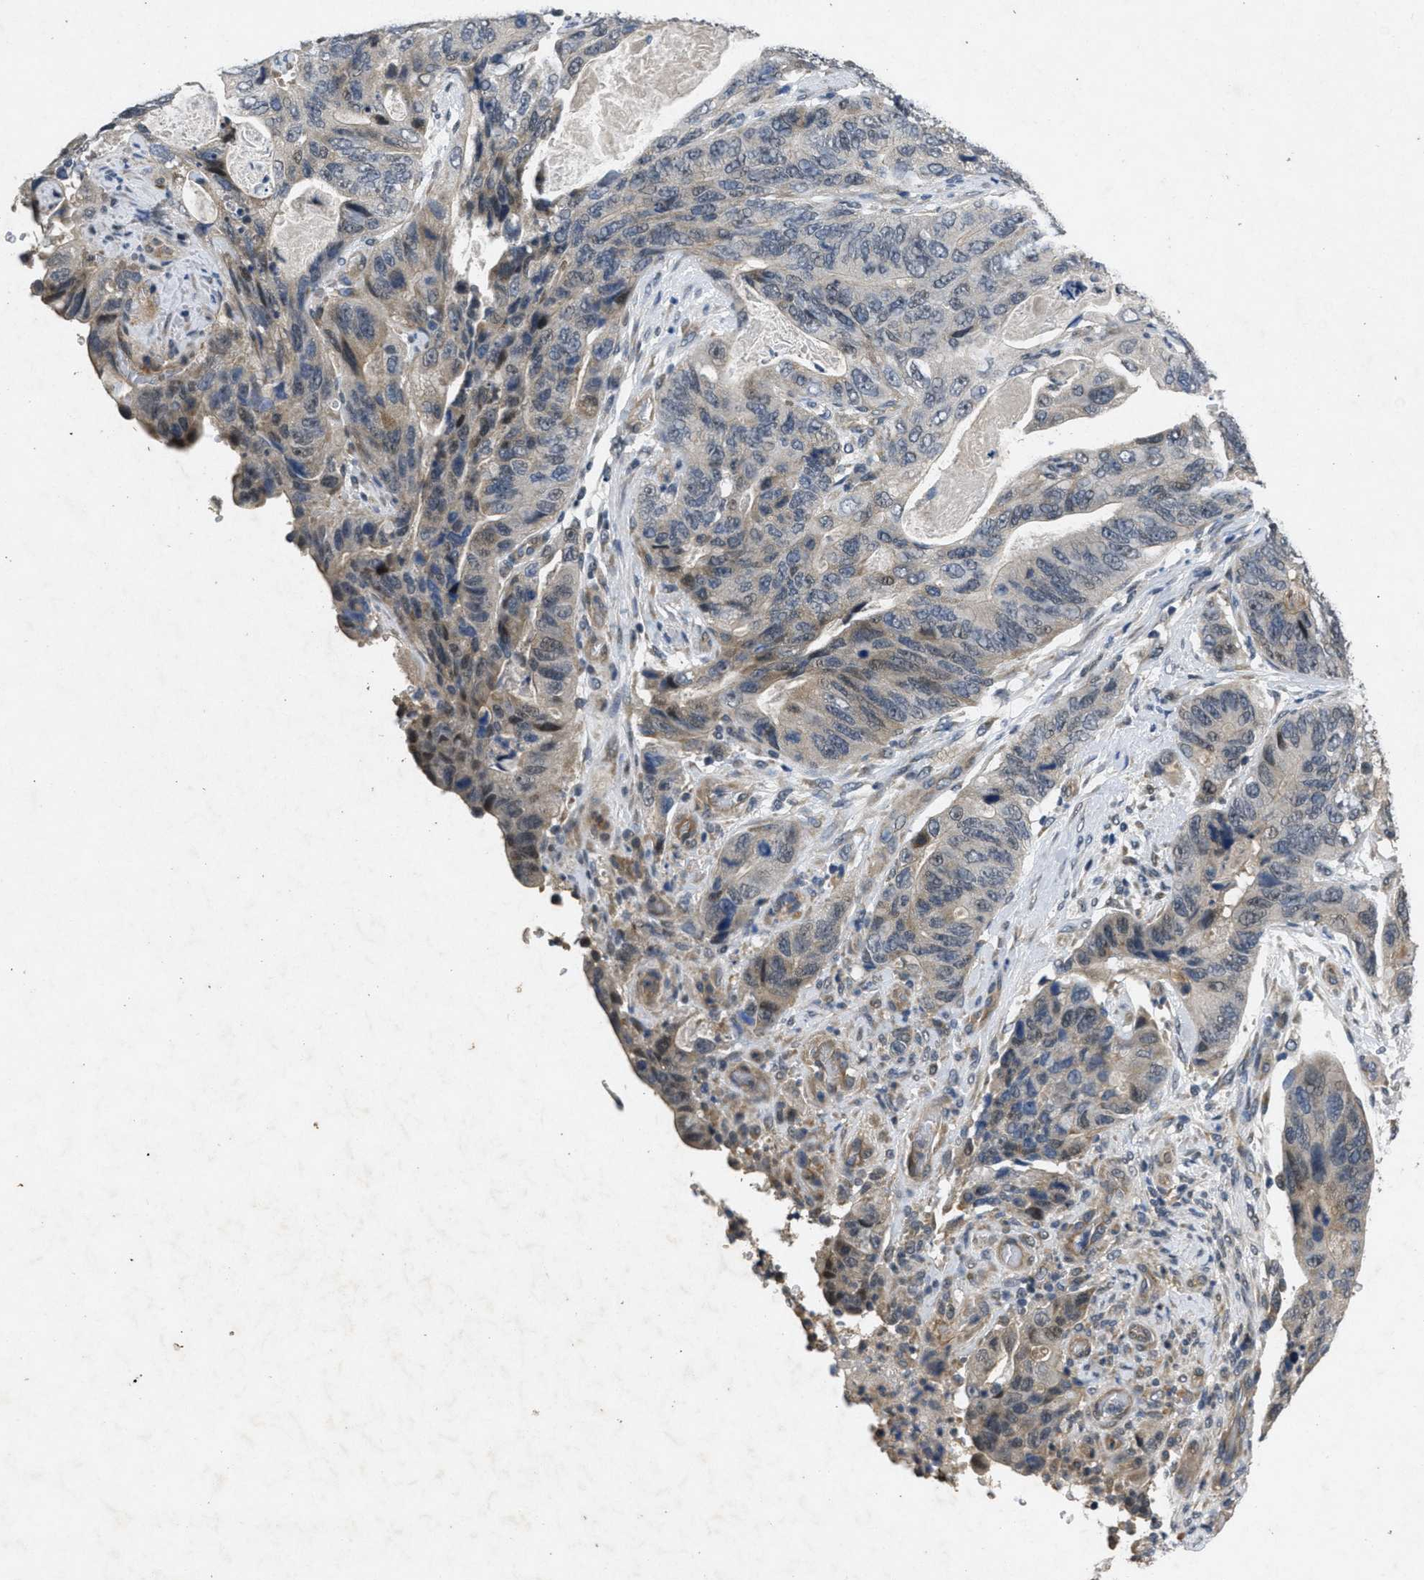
{"staining": {"intensity": "weak", "quantity": "25%-75%", "location": "cytoplasmic/membranous"}, "tissue": "stomach cancer", "cell_type": "Tumor cells", "image_type": "cancer", "snomed": [{"axis": "morphology", "description": "Adenocarcinoma, NOS"}, {"axis": "topography", "description": "Stomach"}], "caption": "Immunohistochemistry histopathology image of neoplastic tissue: human stomach adenocarcinoma stained using immunohistochemistry reveals low levels of weak protein expression localized specifically in the cytoplasmic/membranous of tumor cells, appearing as a cytoplasmic/membranous brown color.", "gene": "PAPOLG", "patient": {"sex": "female", "age": 89}}